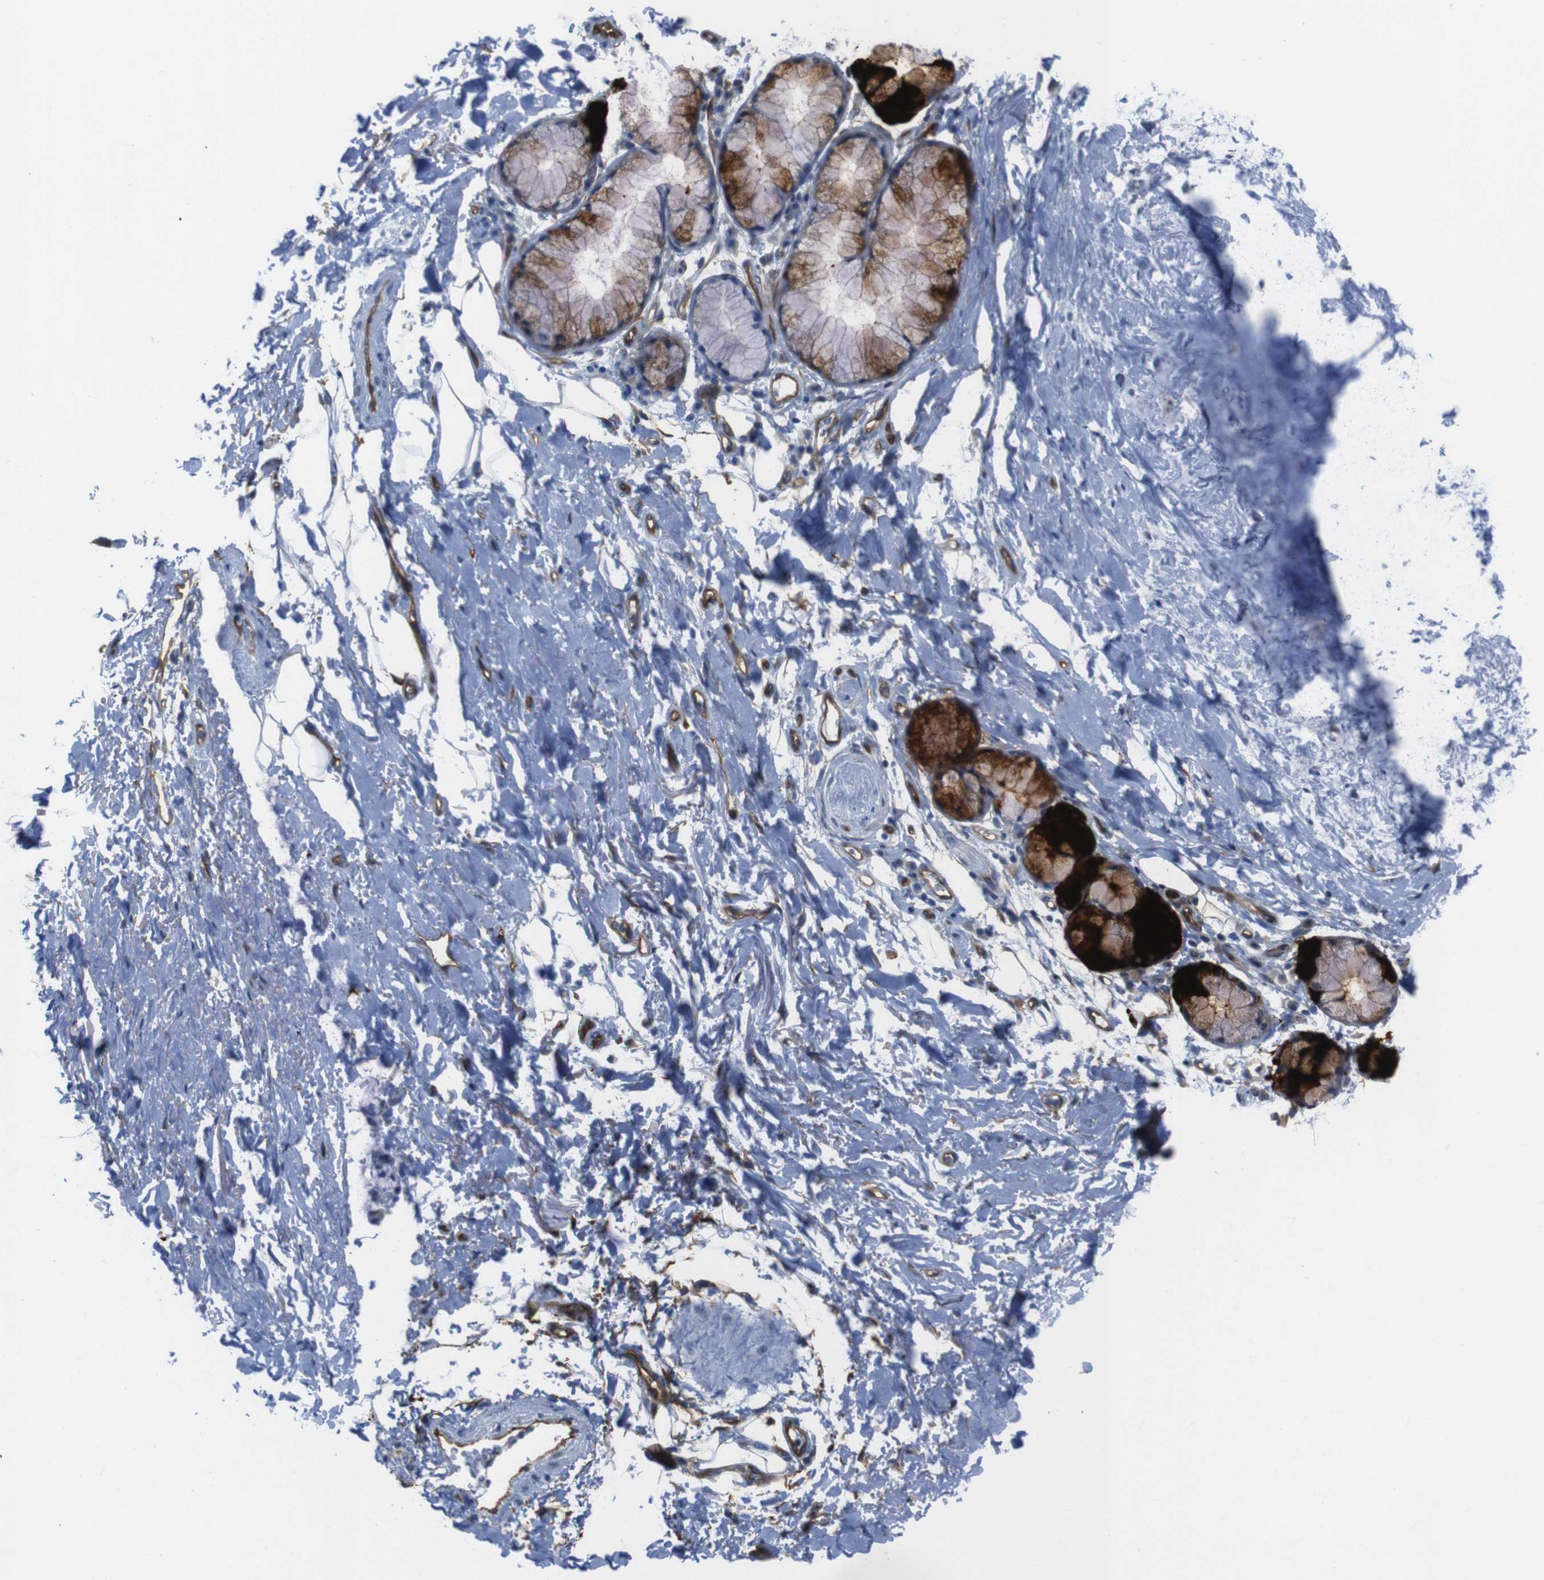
{"staining": {"intensity": "negative", "quantity": "none", "location": "none"}, "tissue": "adipose tissue", "cell_type": "Adipocytes", "image_type": "normal", "snomed": [{"axis": "morphology", "description": "Normal tissue, NOS"}, {"axis": "topography", "description": "Cartilage tissue"}, {"axis": "topography", "description": "Bronchus"}], "caption": "Adipose tissue stained for a protein using immunohistochemistry exhibits no positivity adipocytes.", "gene": "HSPA12B", "patient": {"sex": "female", "age": 73}}